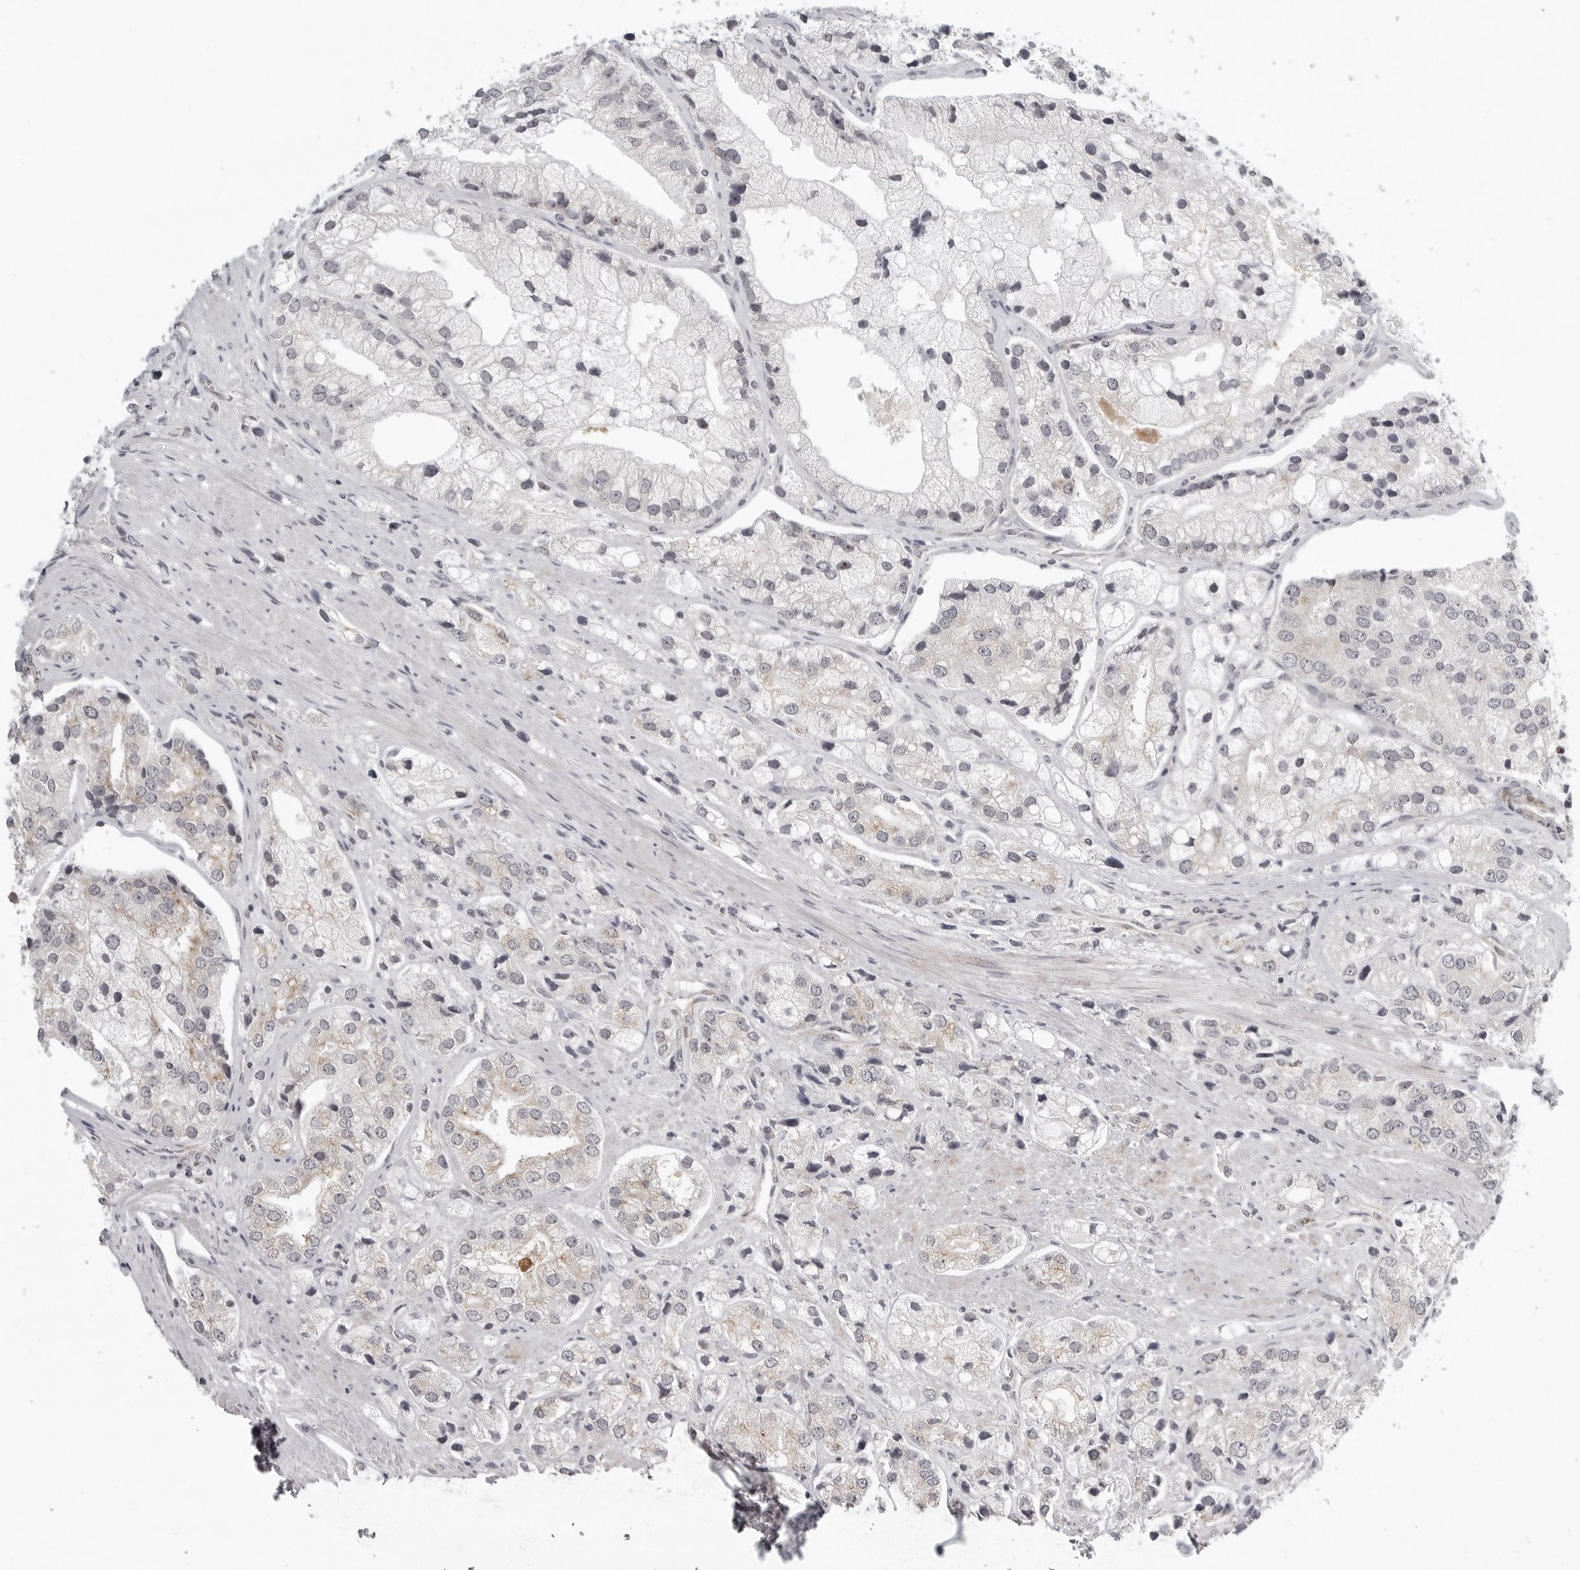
{"staining": {"intensity": "negative", "quantity": "none", "location": "none"}, "tissue": "prostate cancer", "cell_type": "Tumor cells", "image_type": "cancer", "snomed": [{"axis": "morphology", "description": "Adenocarcinoma, High grade"}, {"axis": "topography", "description": "Prostate"}], "caption": "Prostate cancer (high-grade adenocarcinoma) stained for a protein using immunohistochemistry (IHC) reveals no staining tumor cells.", "gene": "TUT4", "patient": {"sex": "male", "age": 50}}